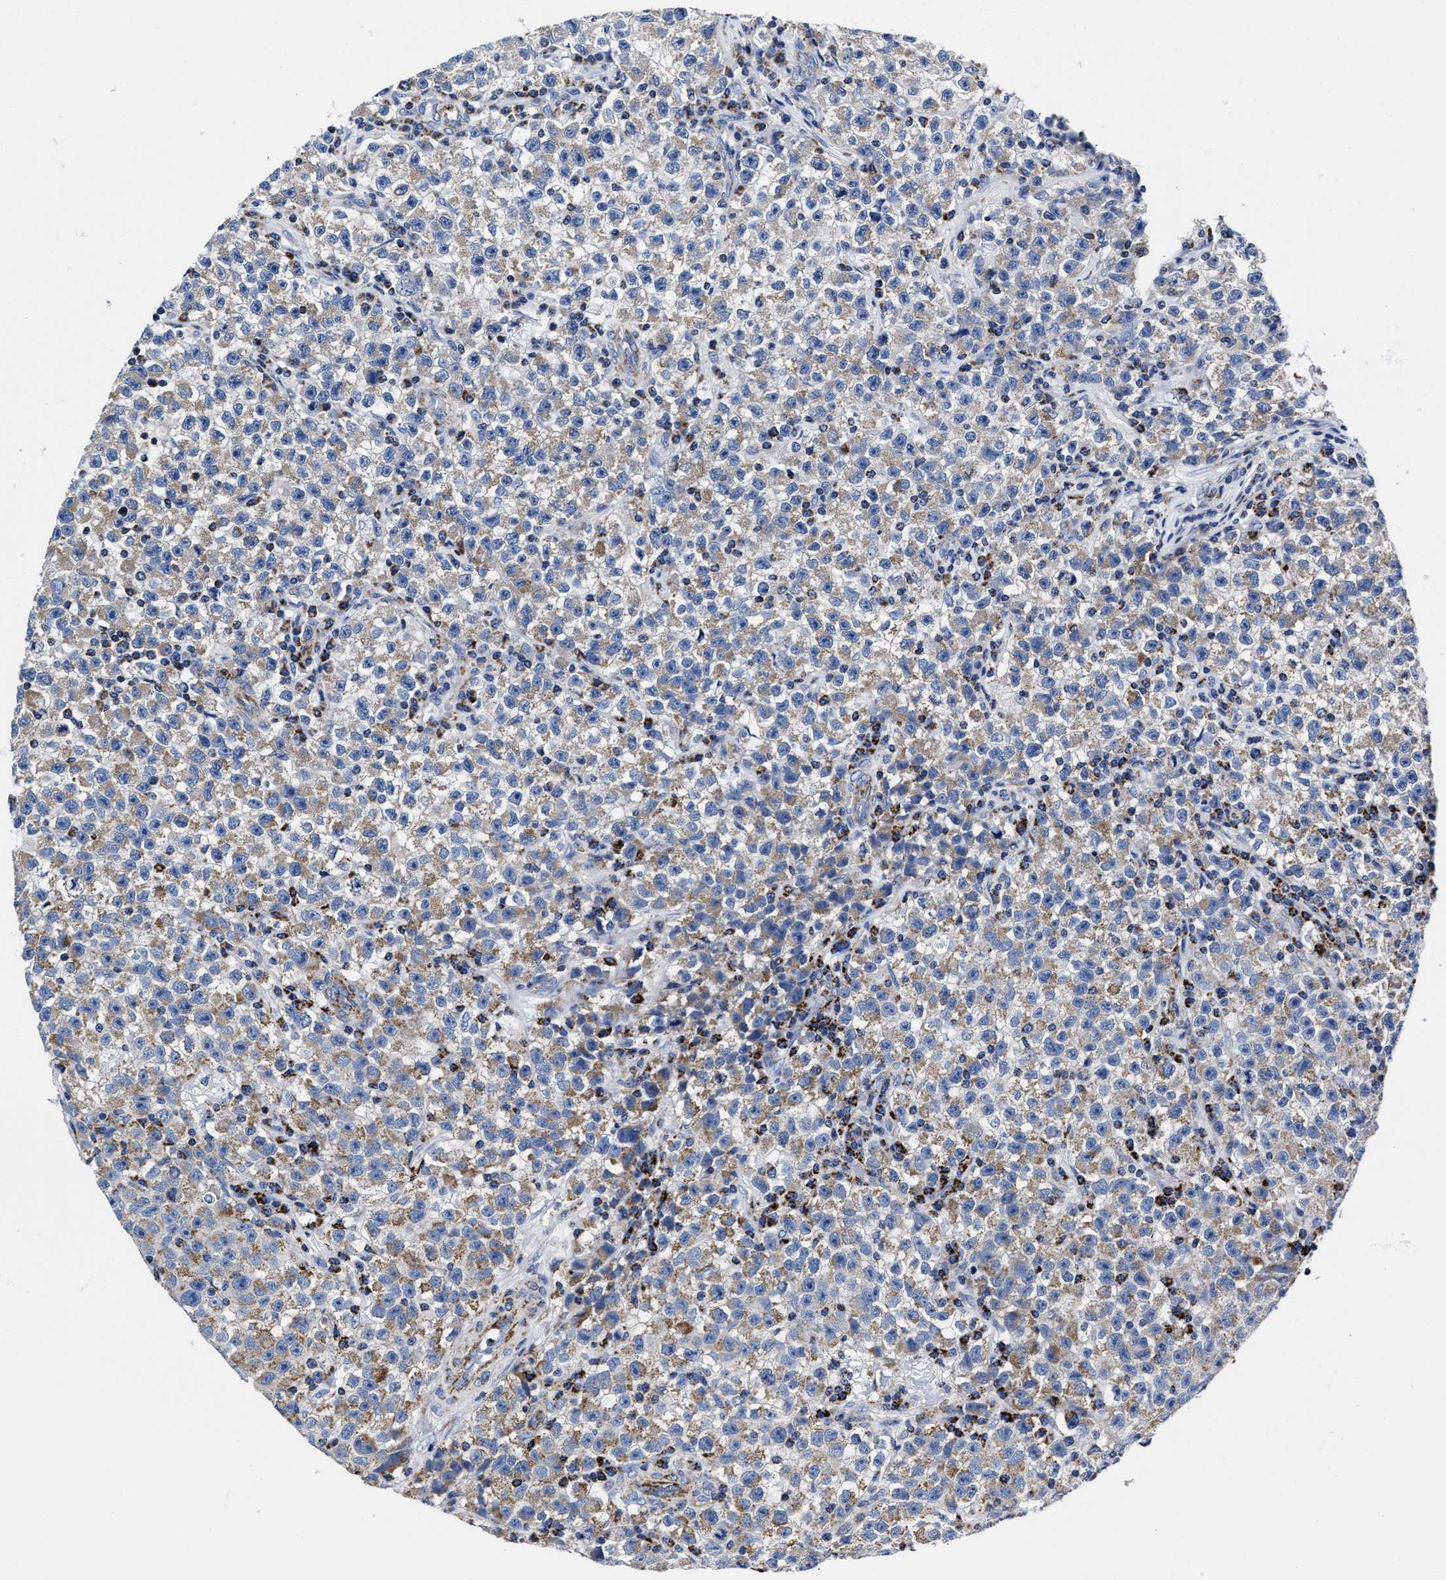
{"staining": {"intensity": "moderate", "quantity": "25%-75%", "location": "cytoplasmic/membranous"}, "tissue": "testis cancer", "cell_type": "Tumor cells", "image_type": "cancer", "snomed": [{"axis": "morphology", "description": "Seminoma, NOS"}, {"axis": "topography", "description": "Testis"}], "caption": "Testis cancer tissue reveals moderate cytoplasmic/membranous staining in about 25%-75% of tumor cells, visualized by immunohistochemistry.", "gene": "HINT2", "patient": {"sex": "male", "age": 22}}